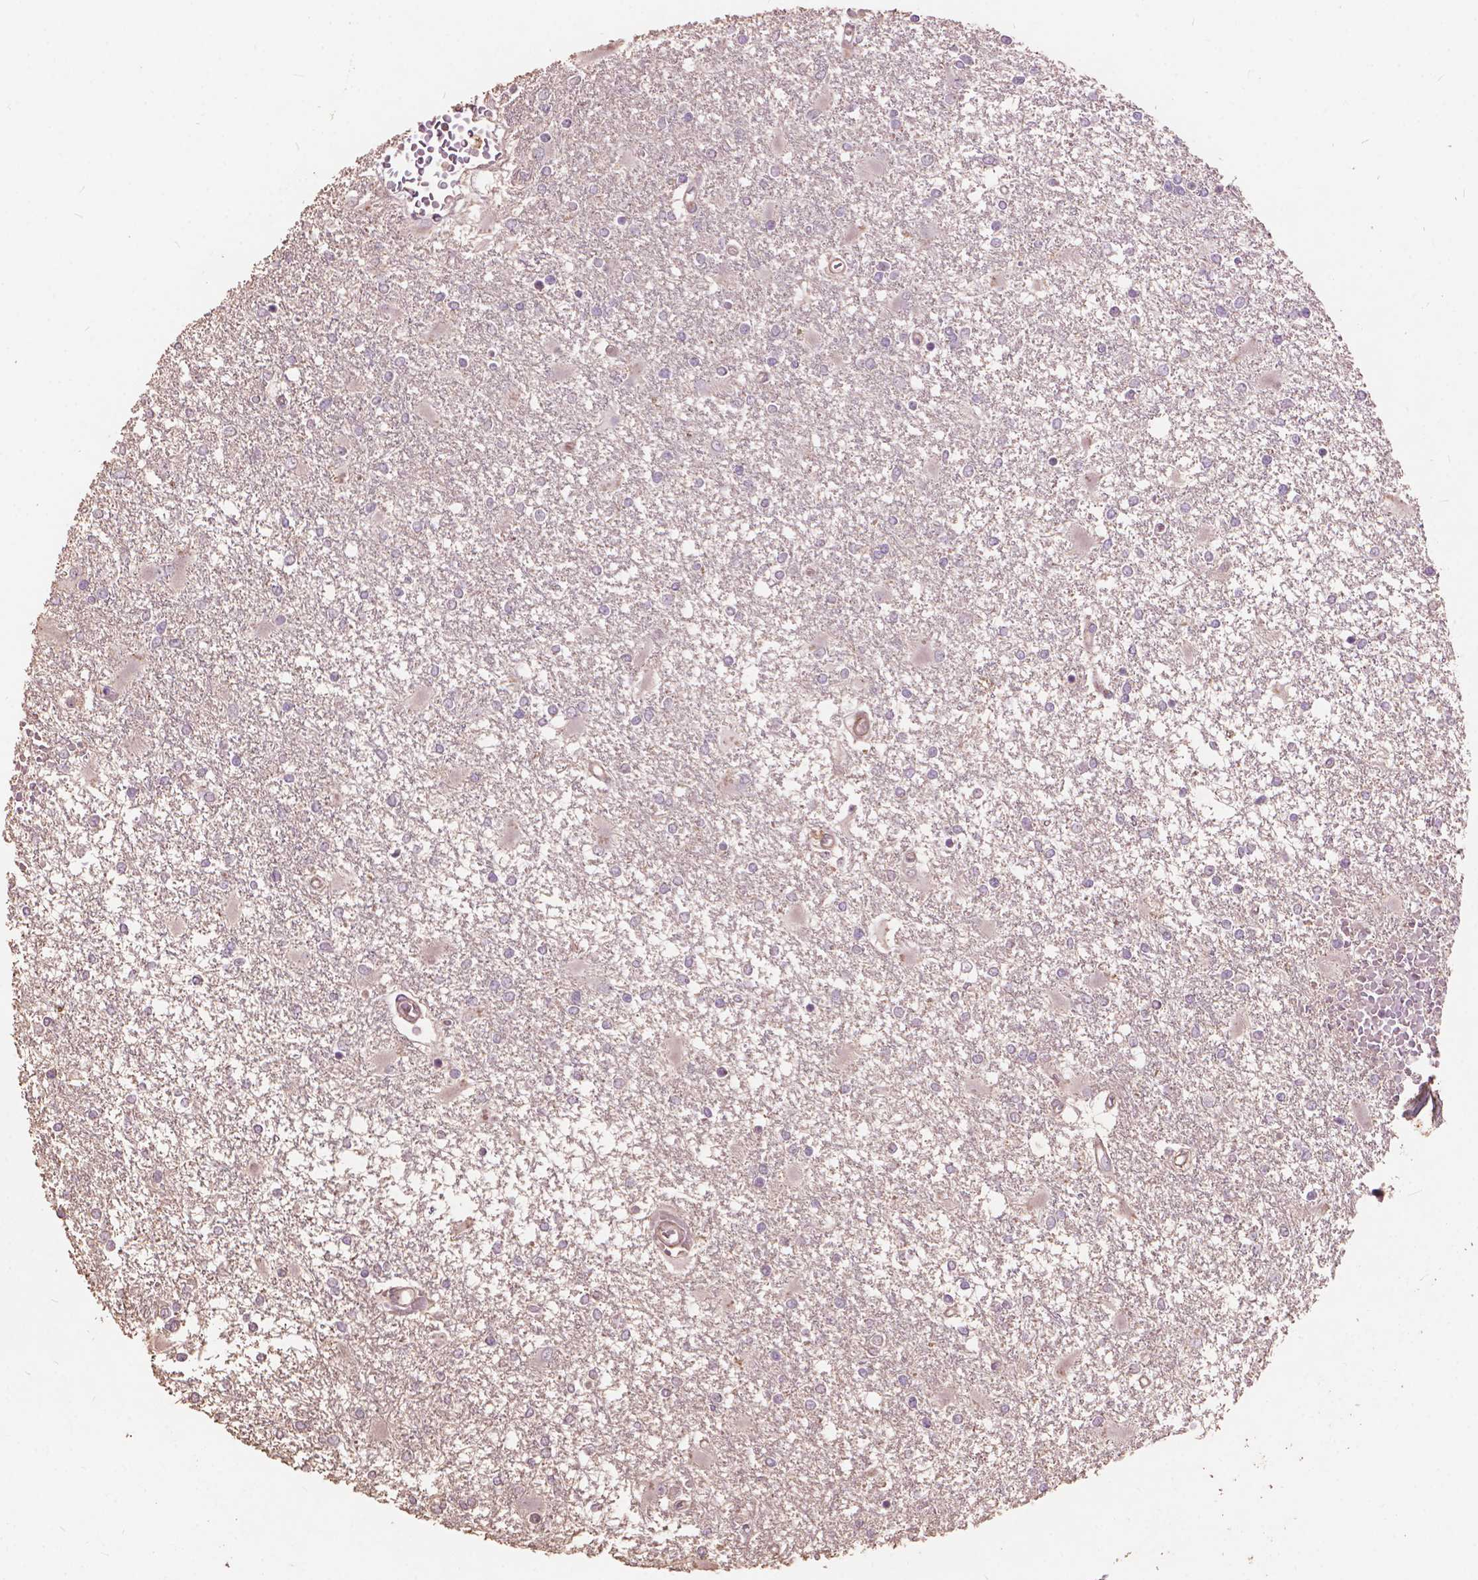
{"staining": {"intensity": "negative", "quantity": "none", "location": "none"}, "tissue": "glioma", "cell_type": "Tumor cells", "image_type": "cancer", "snomed": [{"axis": "morphology", "description": "Glioma, malignant, High grade"}, {"axis": "topography", "description": "Cerebral cortex"}], "caption": "Tumor cells show no significant positivity in malignant high-grade glioma.", "gene": "FNIP1", "patient": {"sex": "male", "age": 79}}